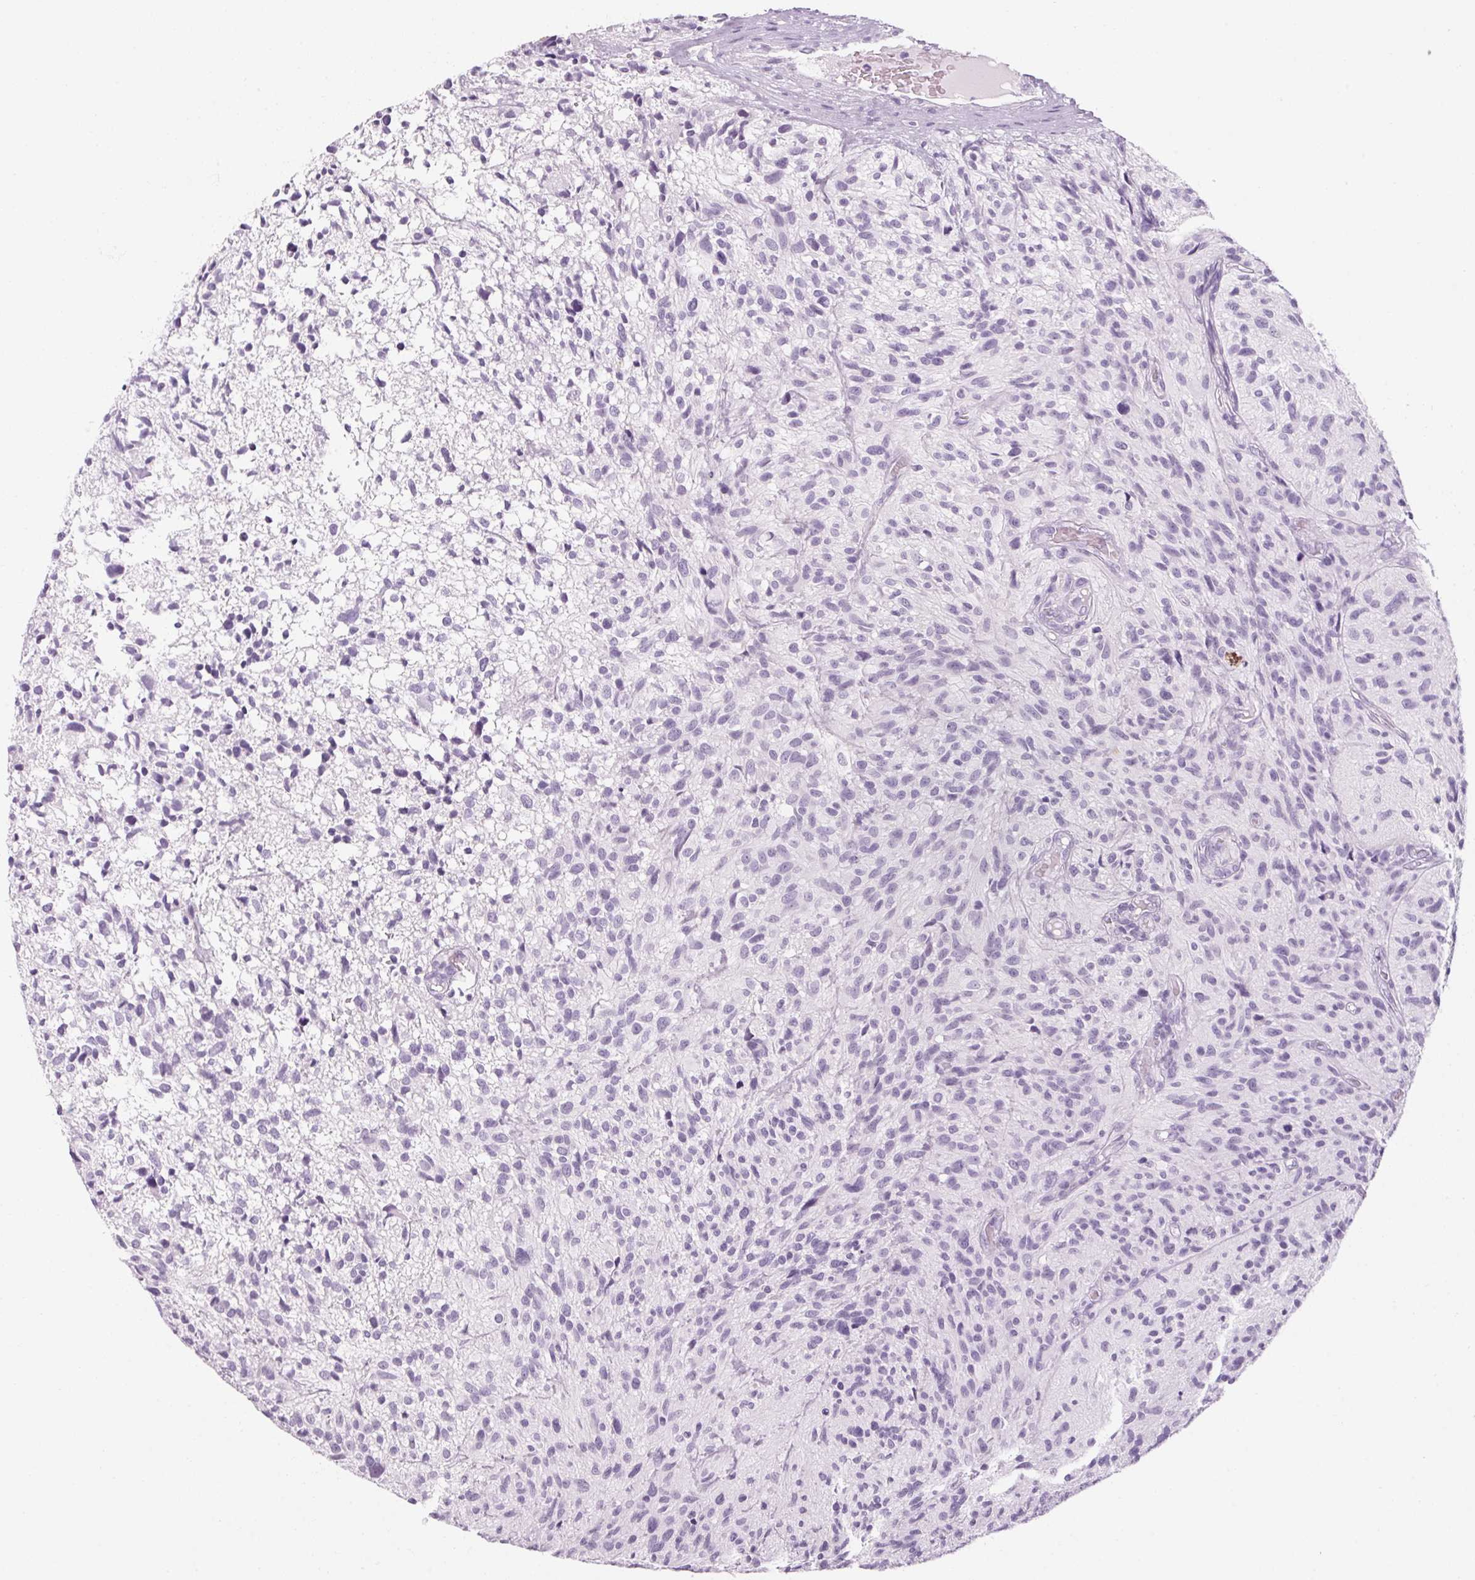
{"staining": {"intensity": "negative", "quantity": "none", "location": "none"}, "tissue": "glioma", "cell_type": "Tumor cells", "image_type": "cancer", "snomed": [{"axis": "morphology", "description": "Glioma, malignant, High grade"}, {"axis": "topography", "description": "Brain"}], "caption": "Human malignant high-grade glioma stained for a protein using IHC shows no positivity in tumor cells.", "gene": "RPTN", "patient": {"sex": "male", "age": 75}}